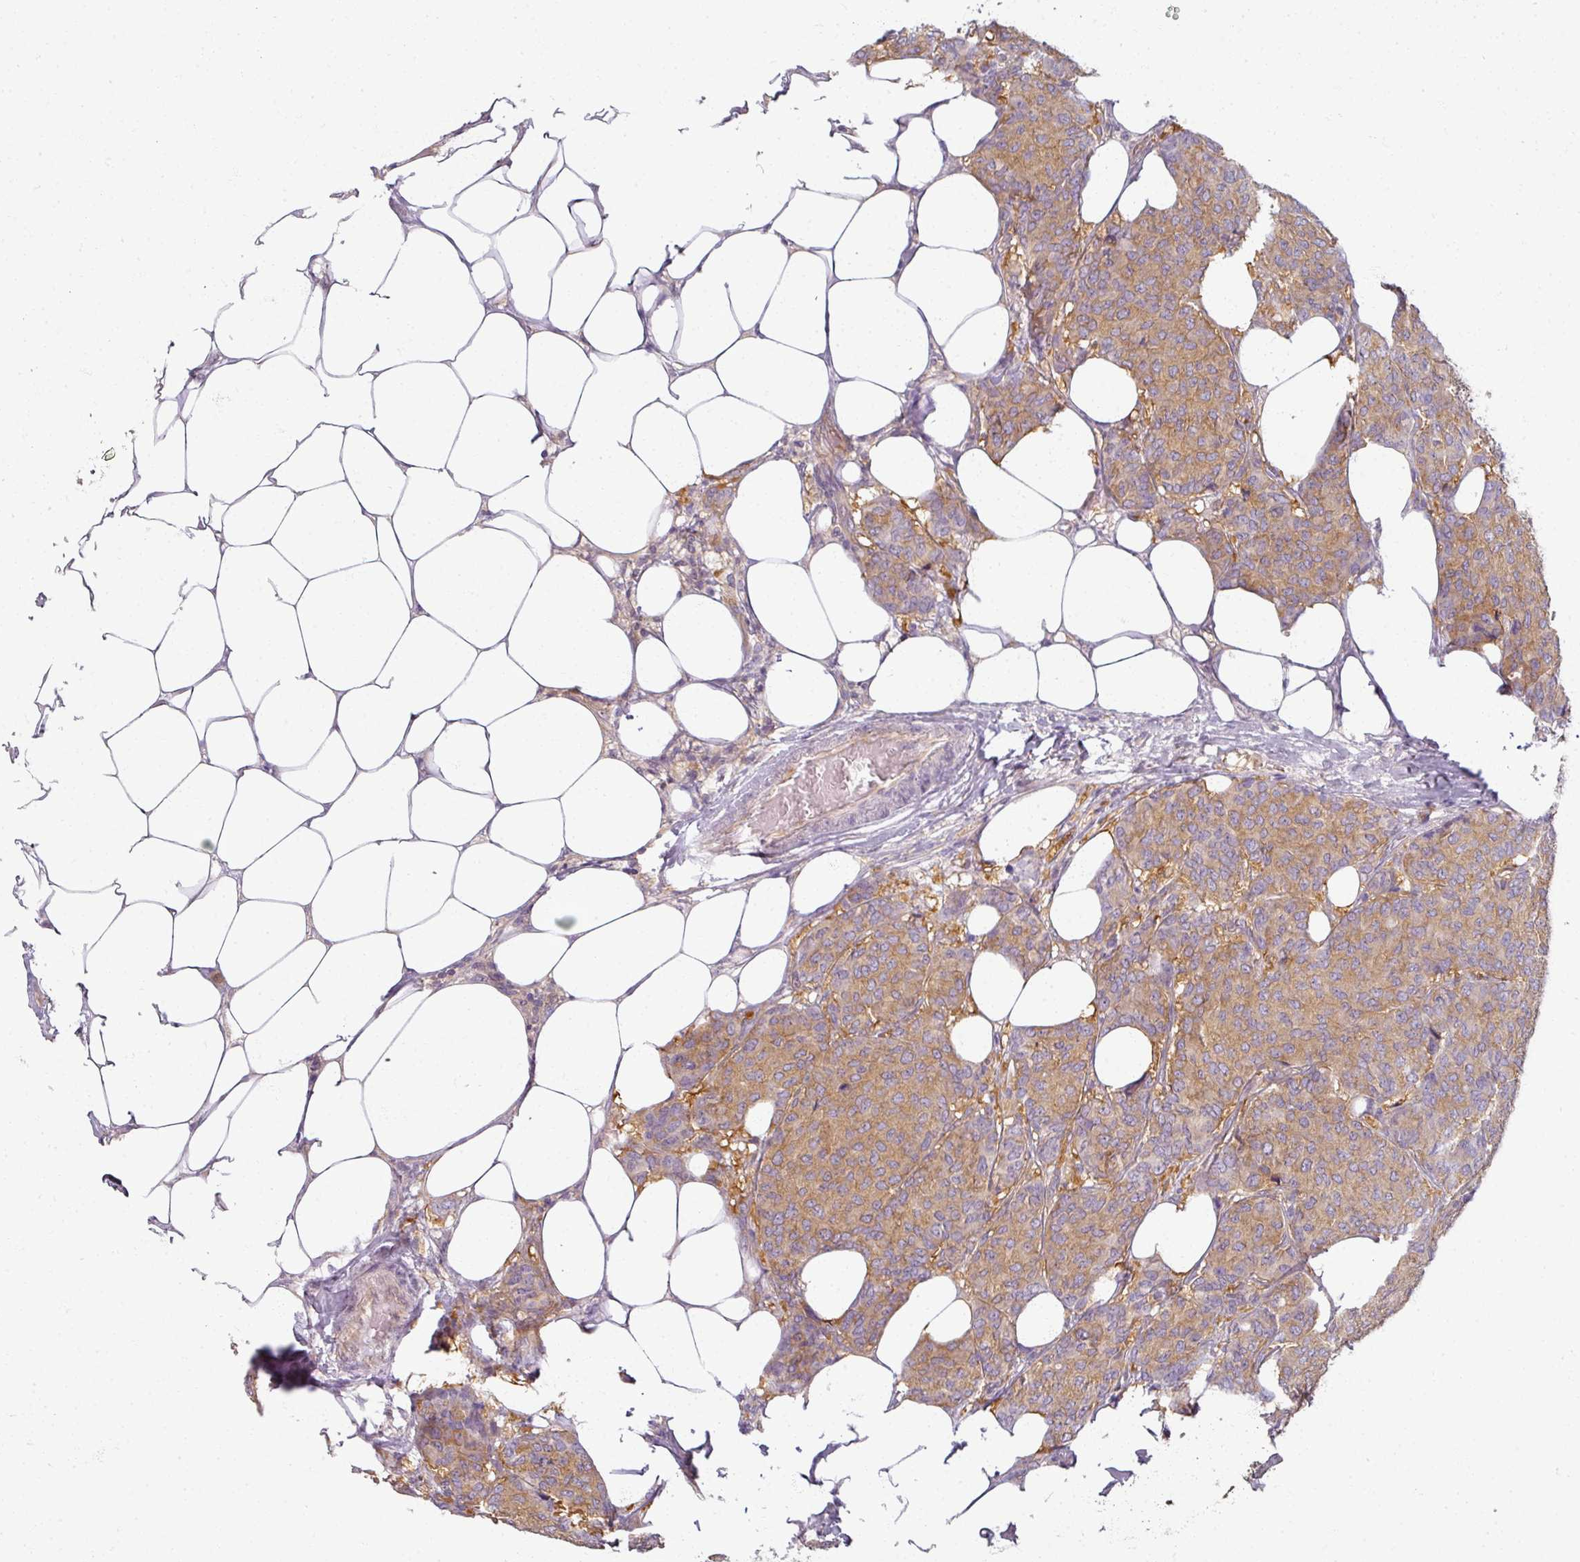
{"staining": {"intensity": "moderate", "quantity": ">75%", "location": "cytoplasmic/membranous"}, "tissue": "breast cancer", "cell_type": "Tumor cells", "image_type": "cancer", "snomed": [{"axis": "morphology", "description": "Duct carcinoma"}, {"axis": "topography", "description": "Breast"}], "caption": "Protein staining displays moderate cytoplasmic/membranous staining in about >75% of tumor cells in breast cancer (infiltrating ductal carcinoma).", "gene": "AGPAT4", "patient": {"sex": "female", "age": 75}}